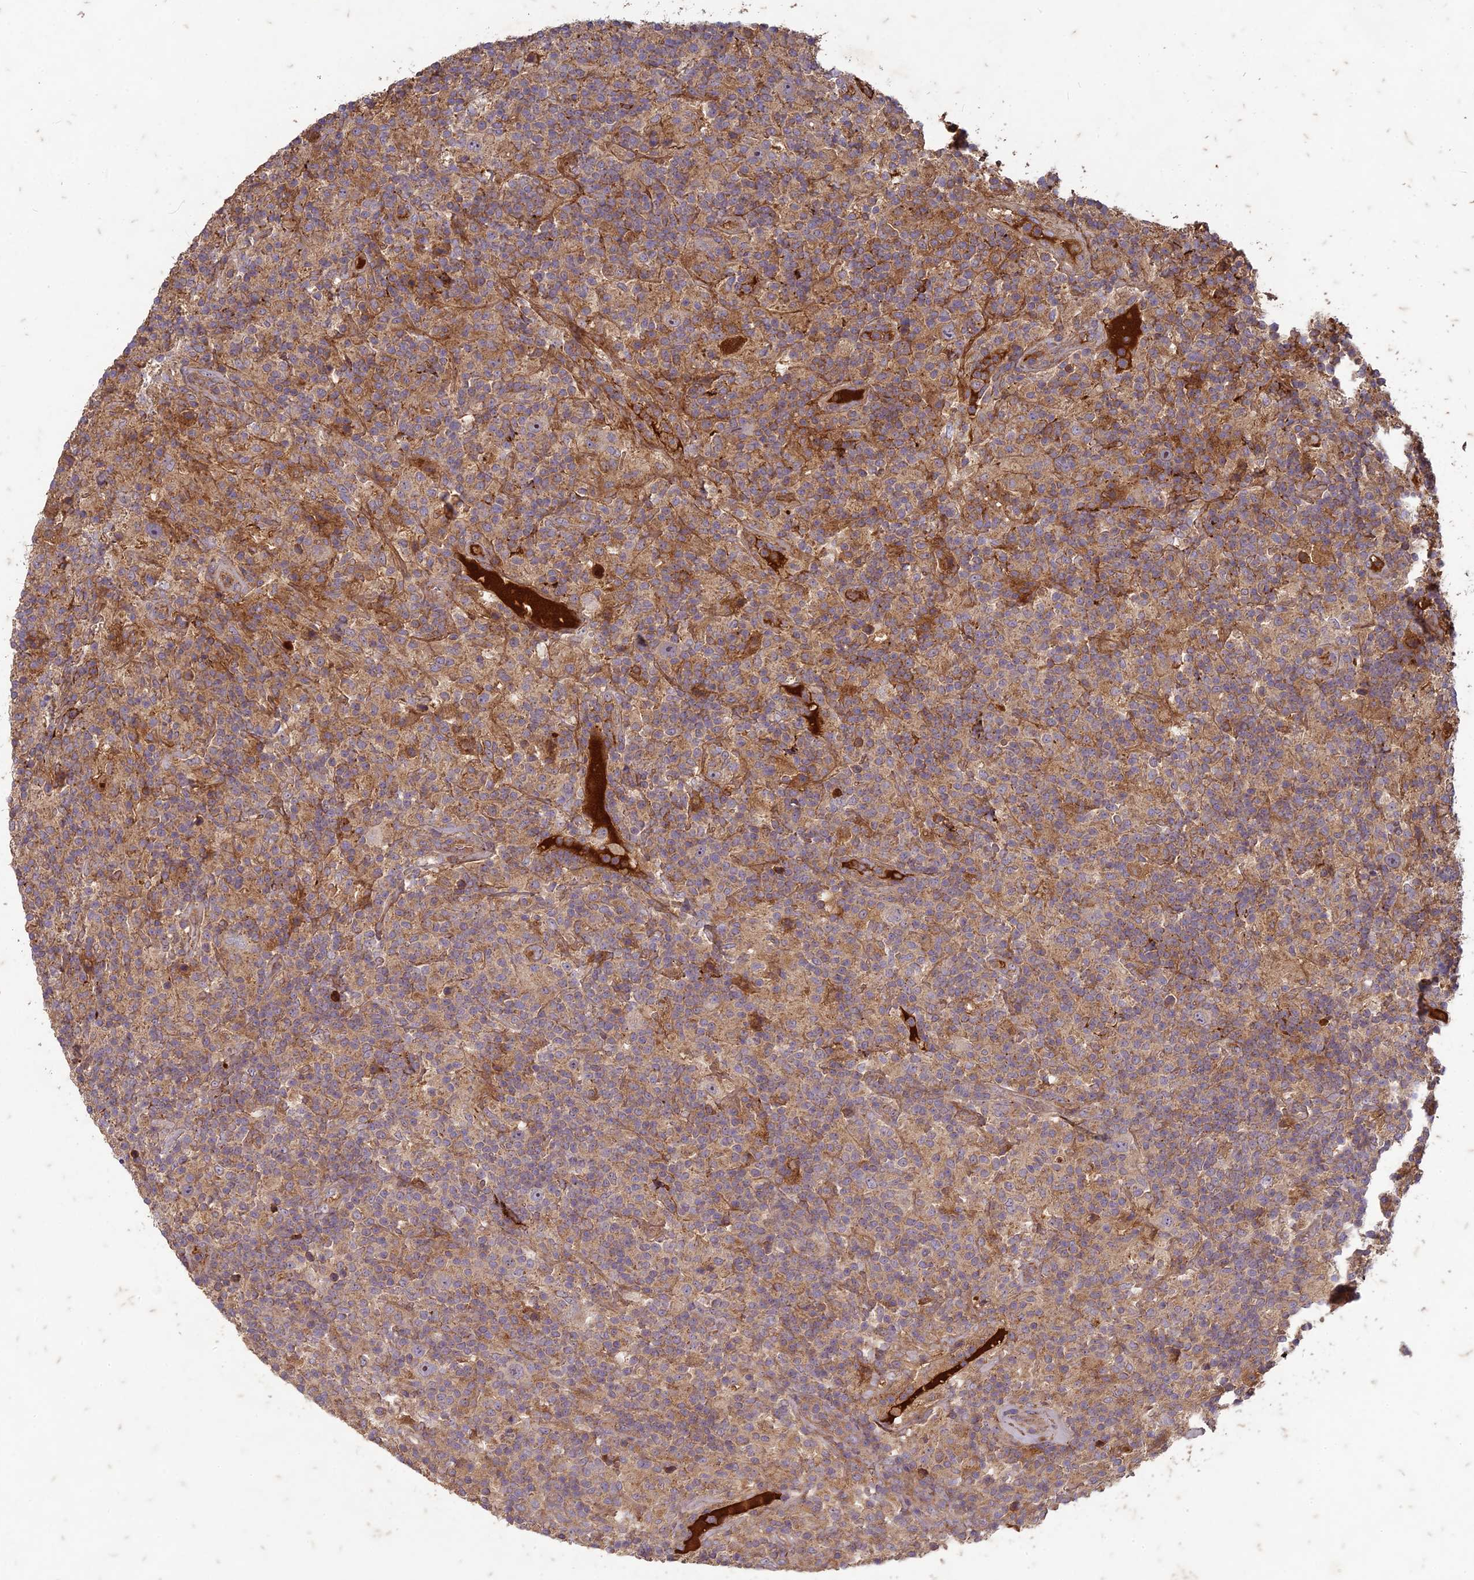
{"staining": {"intensity": "negative", "quantity": "none", "location": "none"}, "tissue": "lymphoma", "cell_type": "Tumor cells", "image_type": "cancer", "snomed": [{"axis": "morphology", "description": "Hodgkin's disease, NOS"}, {"axis": "topography", "description": "Lymph node"}], "caption": "DAB (3,3'-diaminobenzidine) immunohistochemical staining of human Hodgkin's disease exhibits no significant staining in tumor cells.", "gene": "TCF25", "patient": {"sex": "male", "age": 70}}